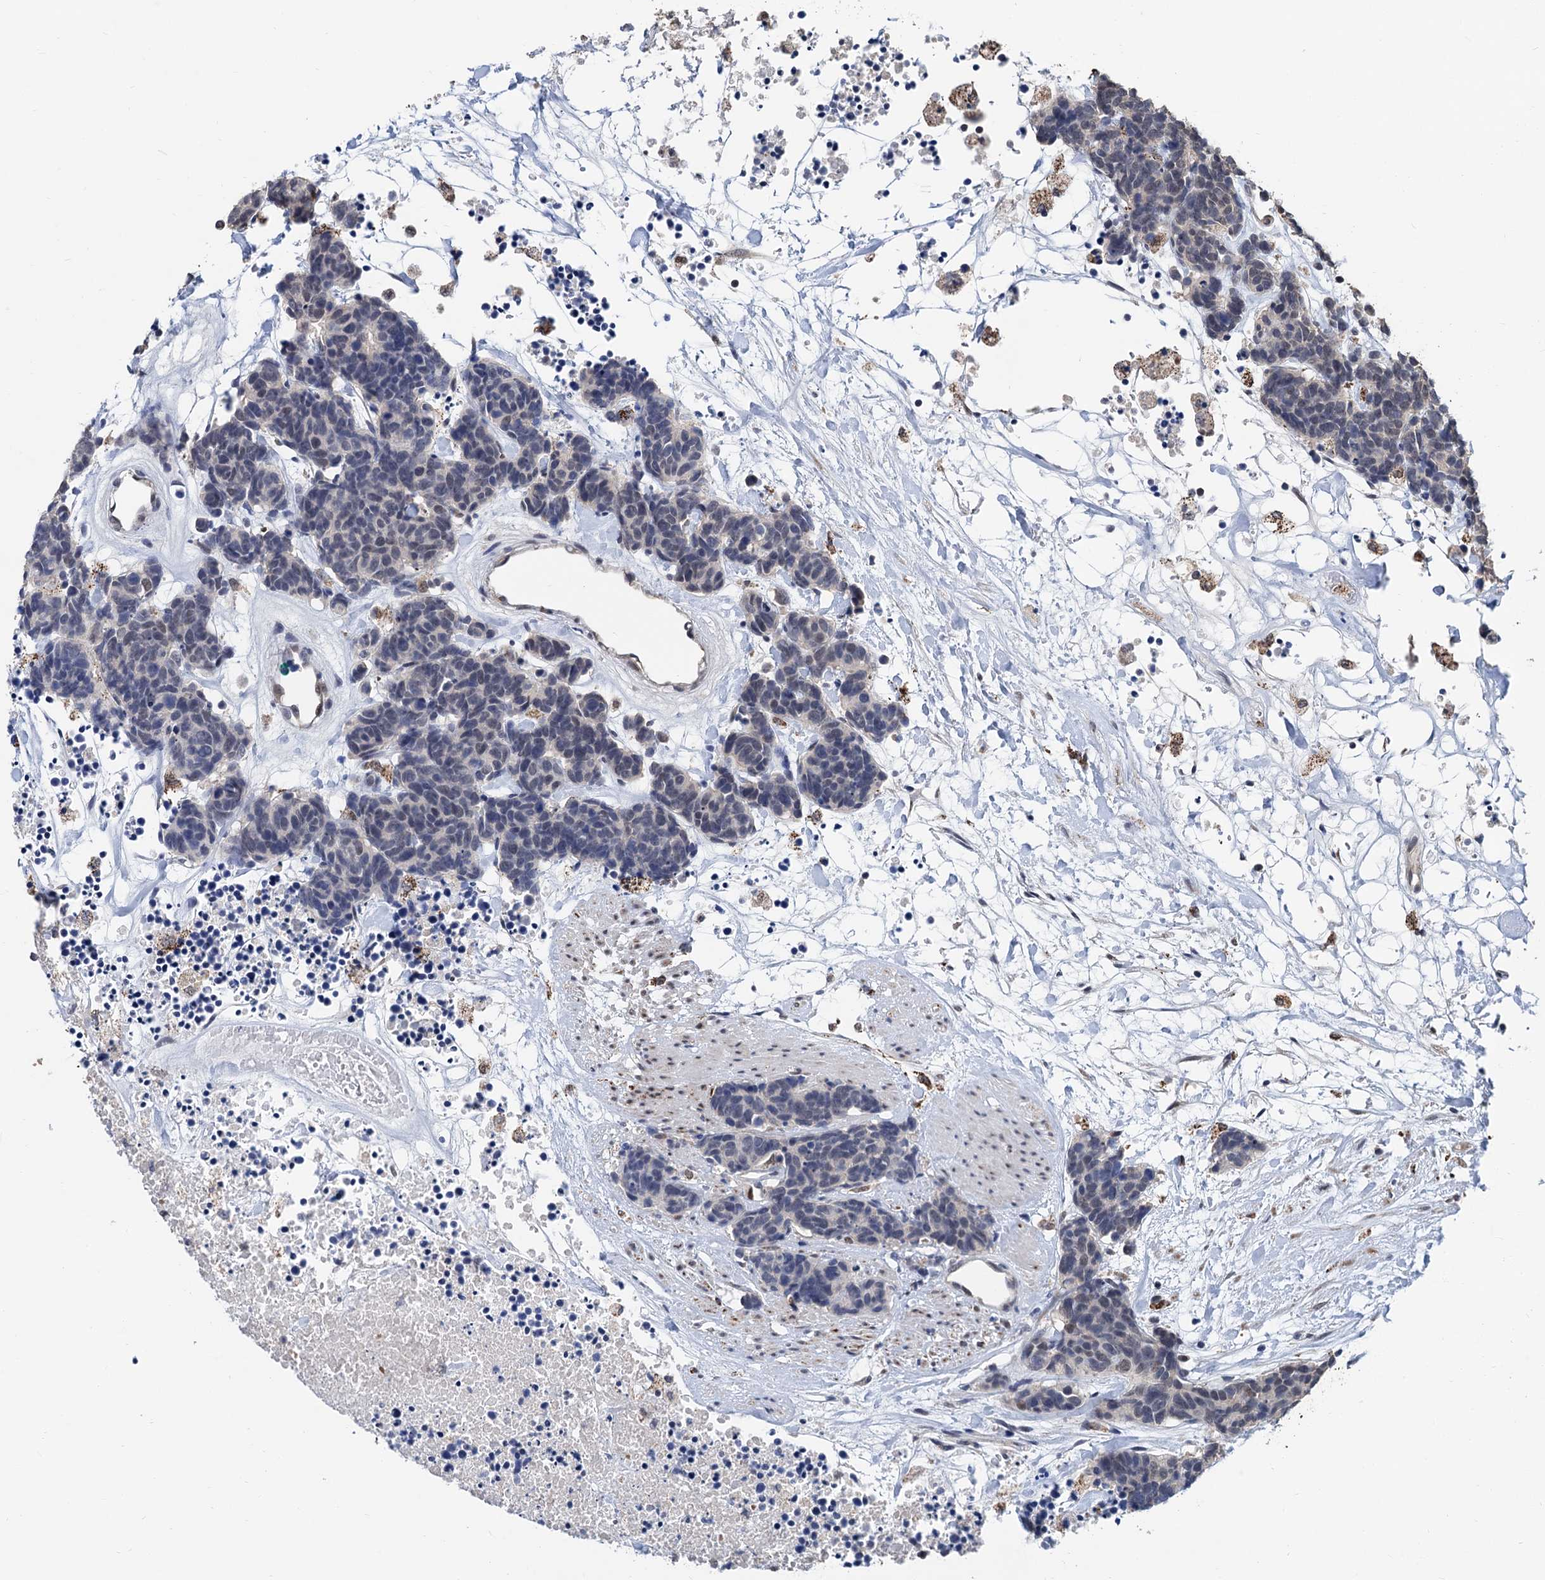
{"staining": {"intensity": "negative", "quantity": "none", "location": "none"}, "tissue": "carcinoid", "cell_type": "Tumor cells", "image_type": "cancer", "snomed": [{"axis": "morphology", "description": "Carcinoma, NOS"}, {"axis": "morphology", "description": "Carcinoid, malignant, NOS"}, {"axis": "topography", "description": "Urinary bladder"}], "caption": "The IHC micrograph has no significant staining in tumor cells of carcinoid tissue.", "gene": "TSEN34", "patient": {"sex": "male", "age": 57}}